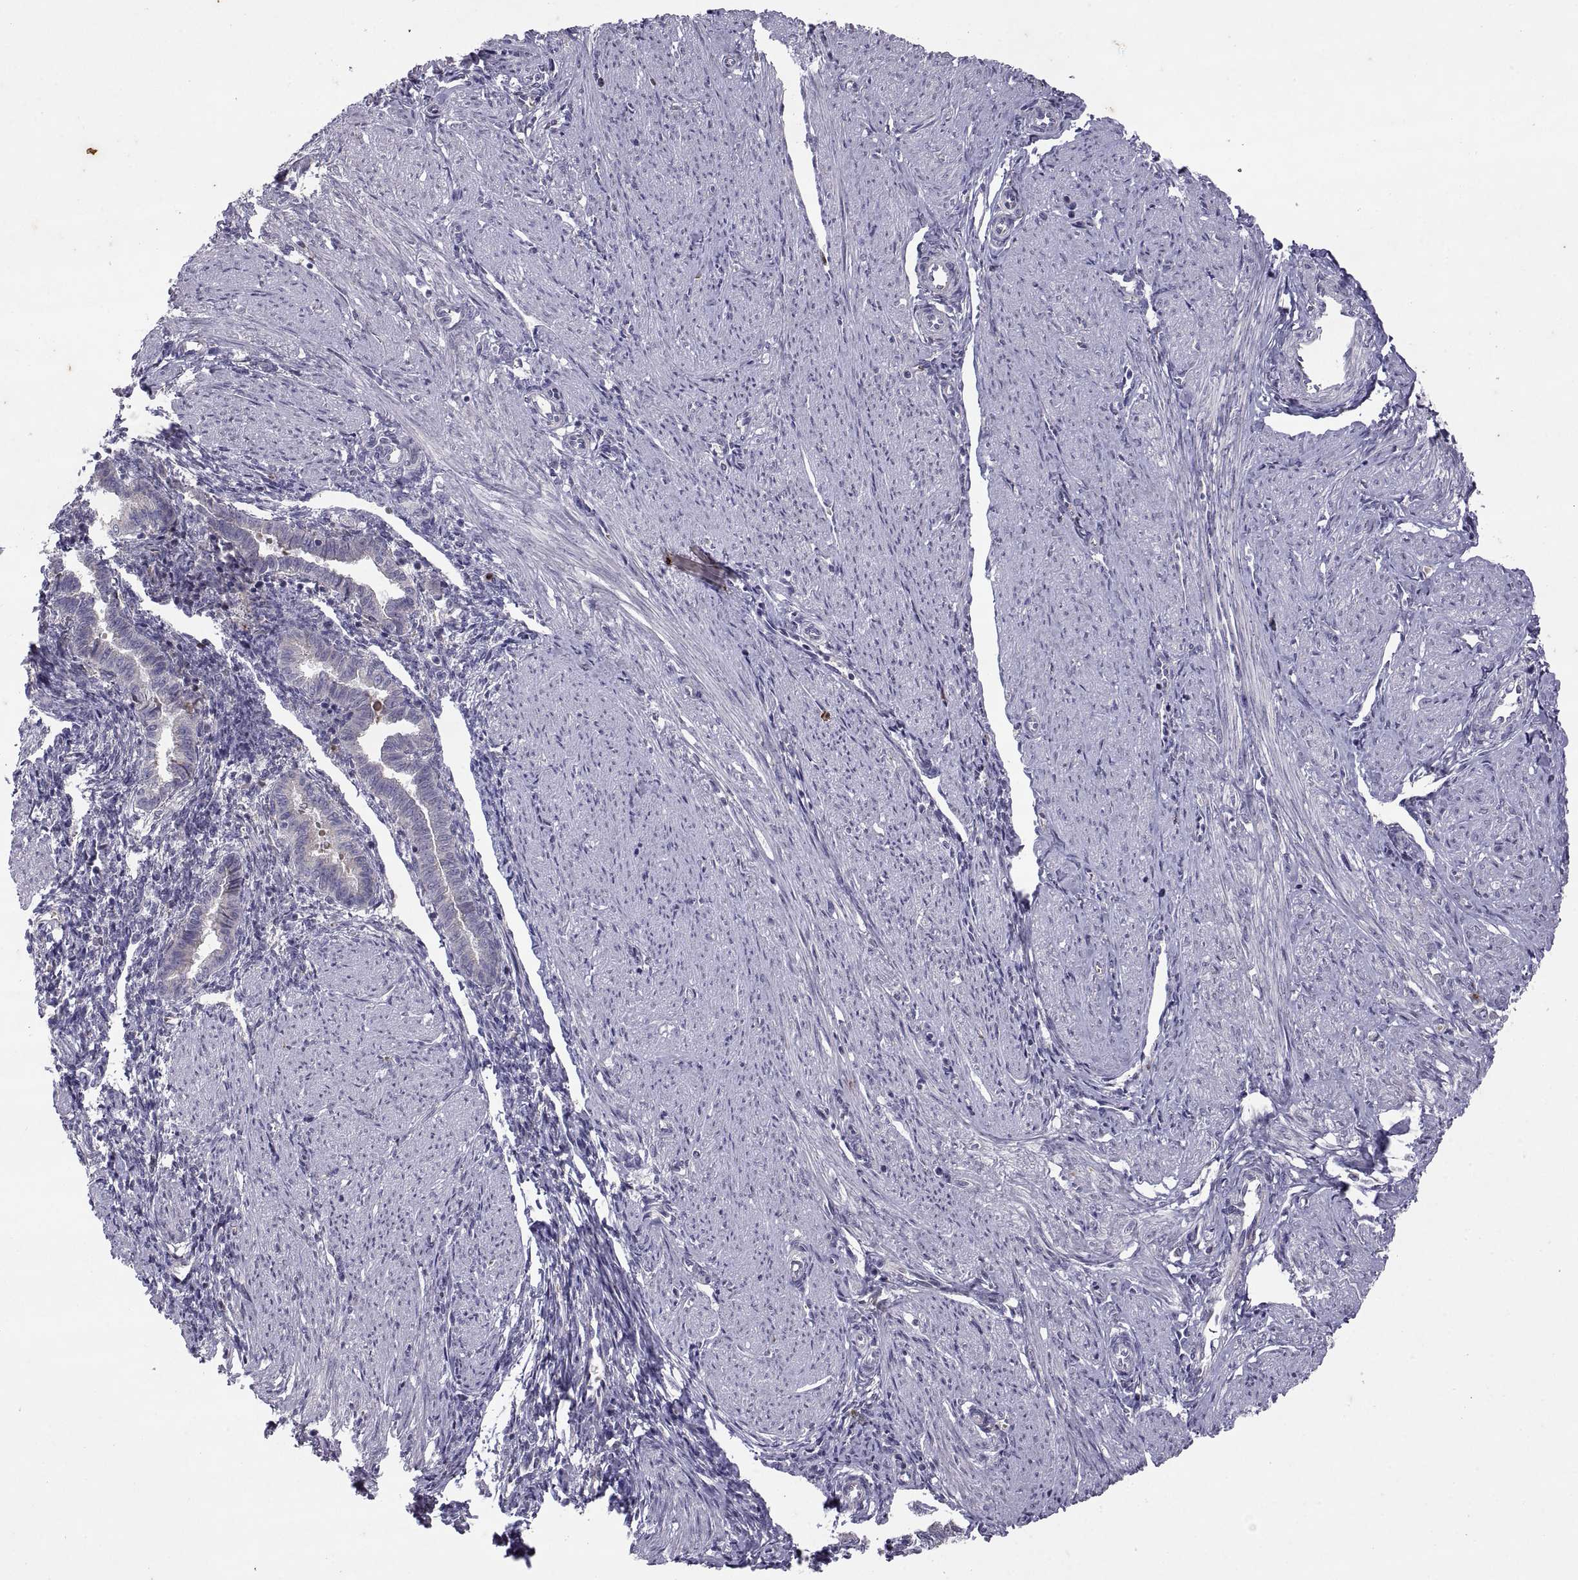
{"staining": {"intensity": "negative", "quantity": "none", "location": "none"}, "tissue": "endometrium", "cell_type": "Cells in endometrial stroma", "image_type": "normal", "snomed": [{"axis": "morphology", "description": "Normal tissue, NOS"}, {"axis": "topography", "description": "Endometrium"}], "caption": "IHC image of unremarkable endometrium: human endometrium stained with DAB exhibits no significant protein expression in cells in endometrial stroma. Brightfield microscopy of IHC stained with DAB (brown) and hematoxylin (blue), captured at high magnification.", "gene": "DOK3", "patient": {"sex": "female", "age": 37}}